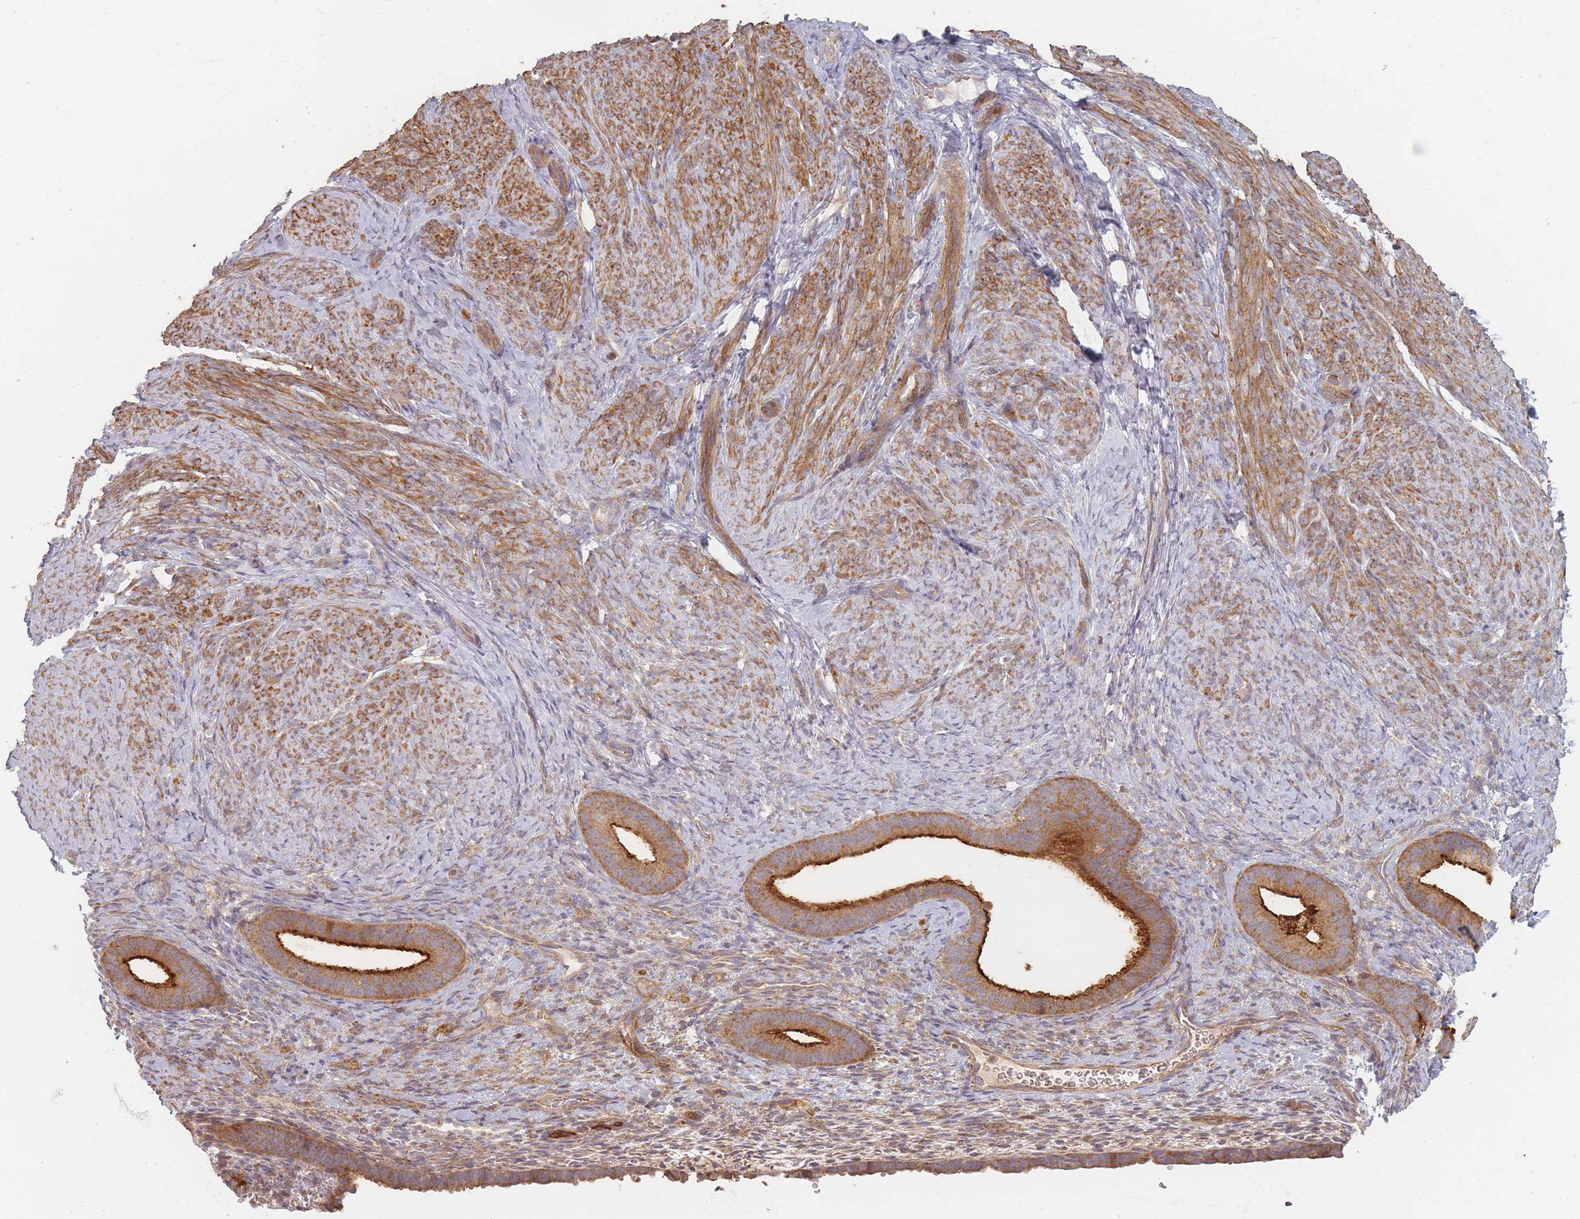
{"staining": {"intensity": "weak", "quantity": "25%-75%", "location": "cytoplasmic/membranous"}, "tissue": "endometrium", "cell_type": "Cells in endometrial stroma", "image_type": "normal", "snomed": [{"axis": "morphology", "description": "Normal tissue, NOS"}, {"axis": "topography", "description": "Endometrium"}], "caption": "Brown immunohistochemical staining in normal human endometrium displays weak cytoplasmic/membranous staining in about 25%-75% of cells in endometrial stroma.", "gene": "MRPS6", "patient": {"sex": "female", "age": 65}}